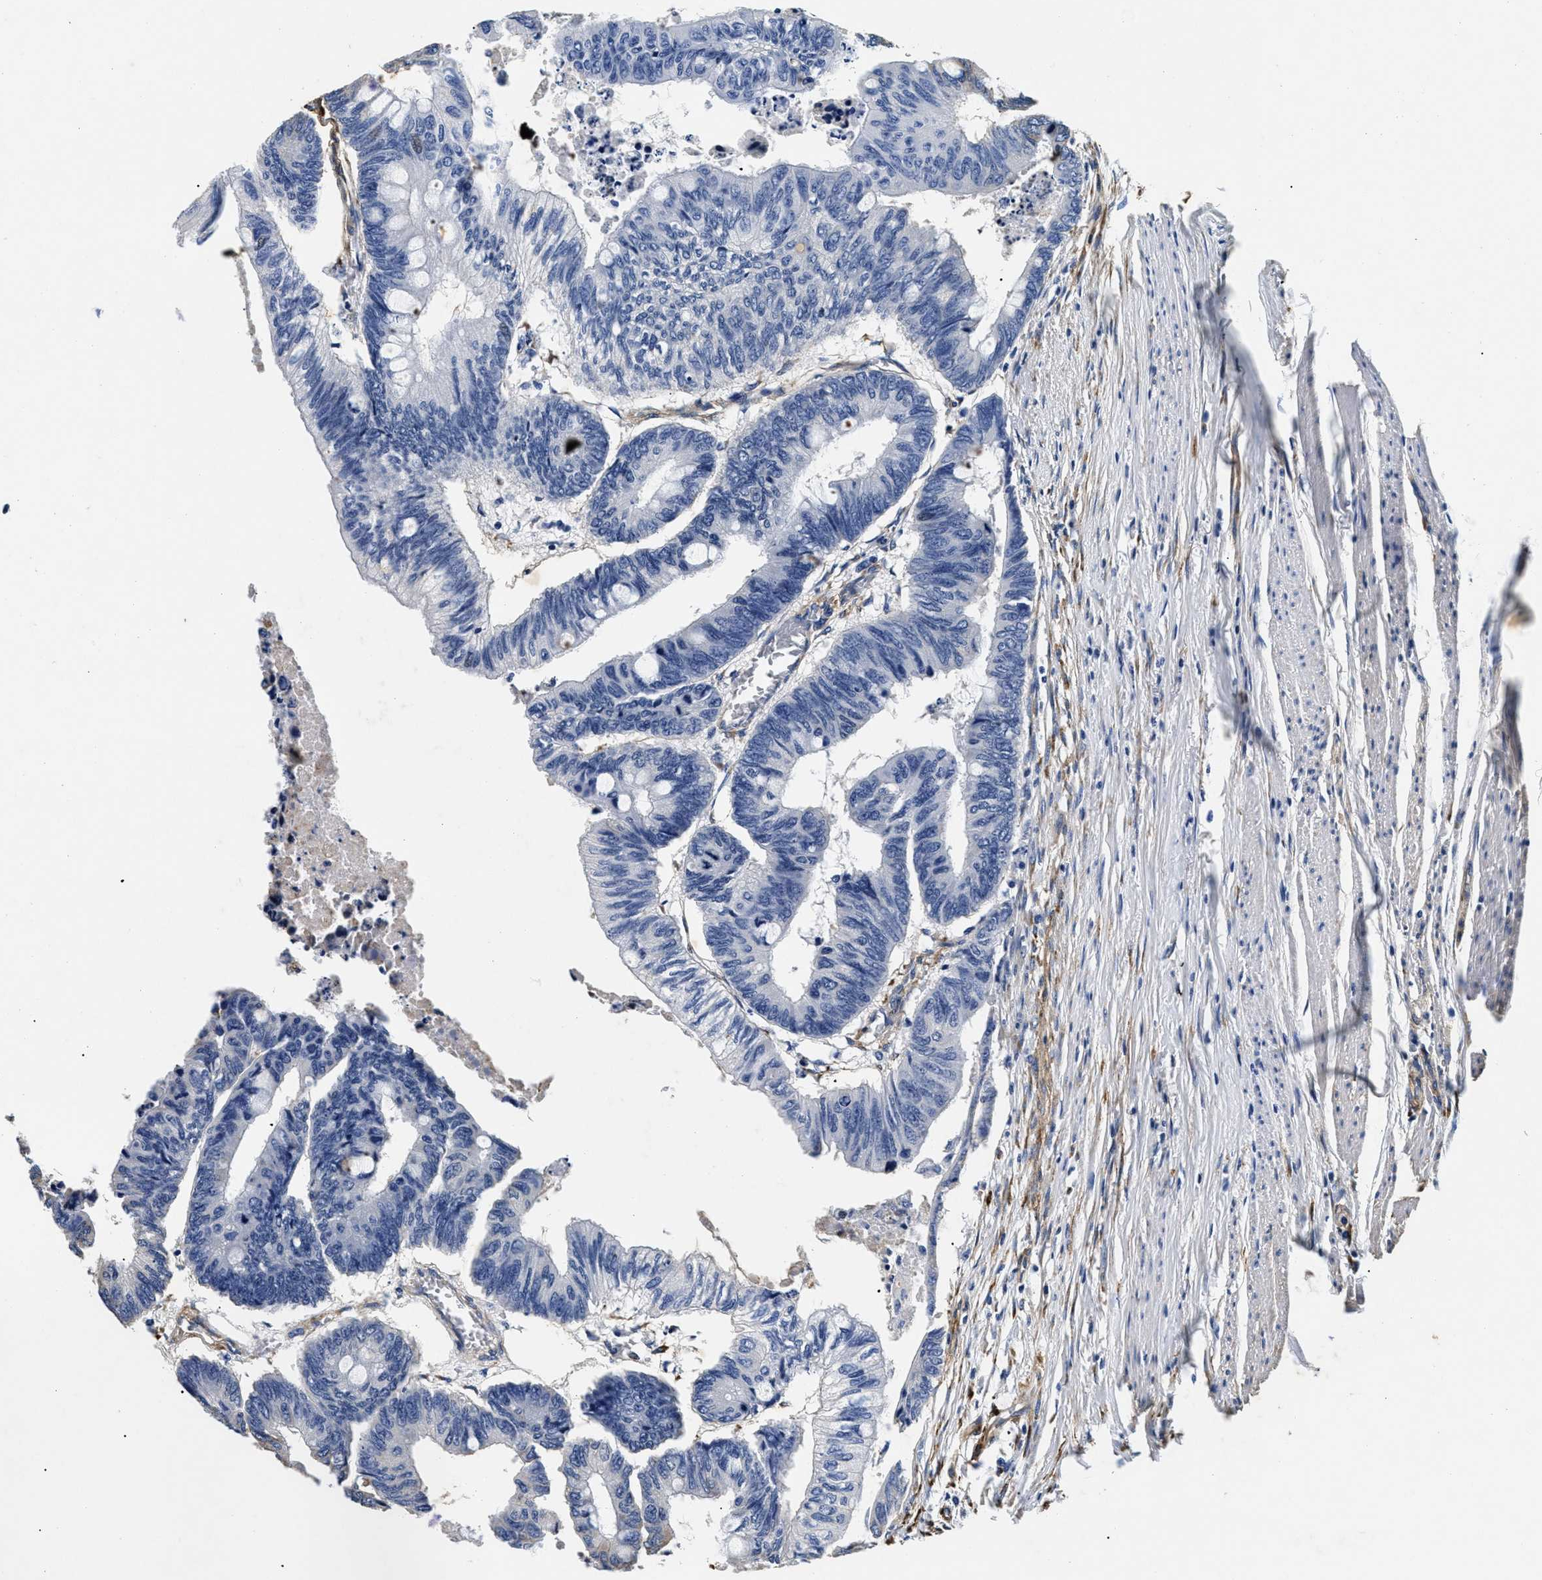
{"staining": {"intensity": "negative", "quantity": "none", "location": "none"}, "tissue": "colorectal cancer", "cell_type": "Tumor cells", "image_type": "cancer", "snomed": [{"axis": "morphology", "description": "Normal tissue, NOS"}, {"axis": "morphology", "description": "Adenocarcinoma, NOS"}, {"axis": "topography", "description": "Rectum"}, {"axis": "topography", "description": "Peripheral nerve tissue"}], "caption": "Micrograph shows no protein staining in tumor cells of colorectal cancer (adenocarcinoma) tissue.", "gene": "LAMA3", "patient": {"sex": "male", "age": 92}}